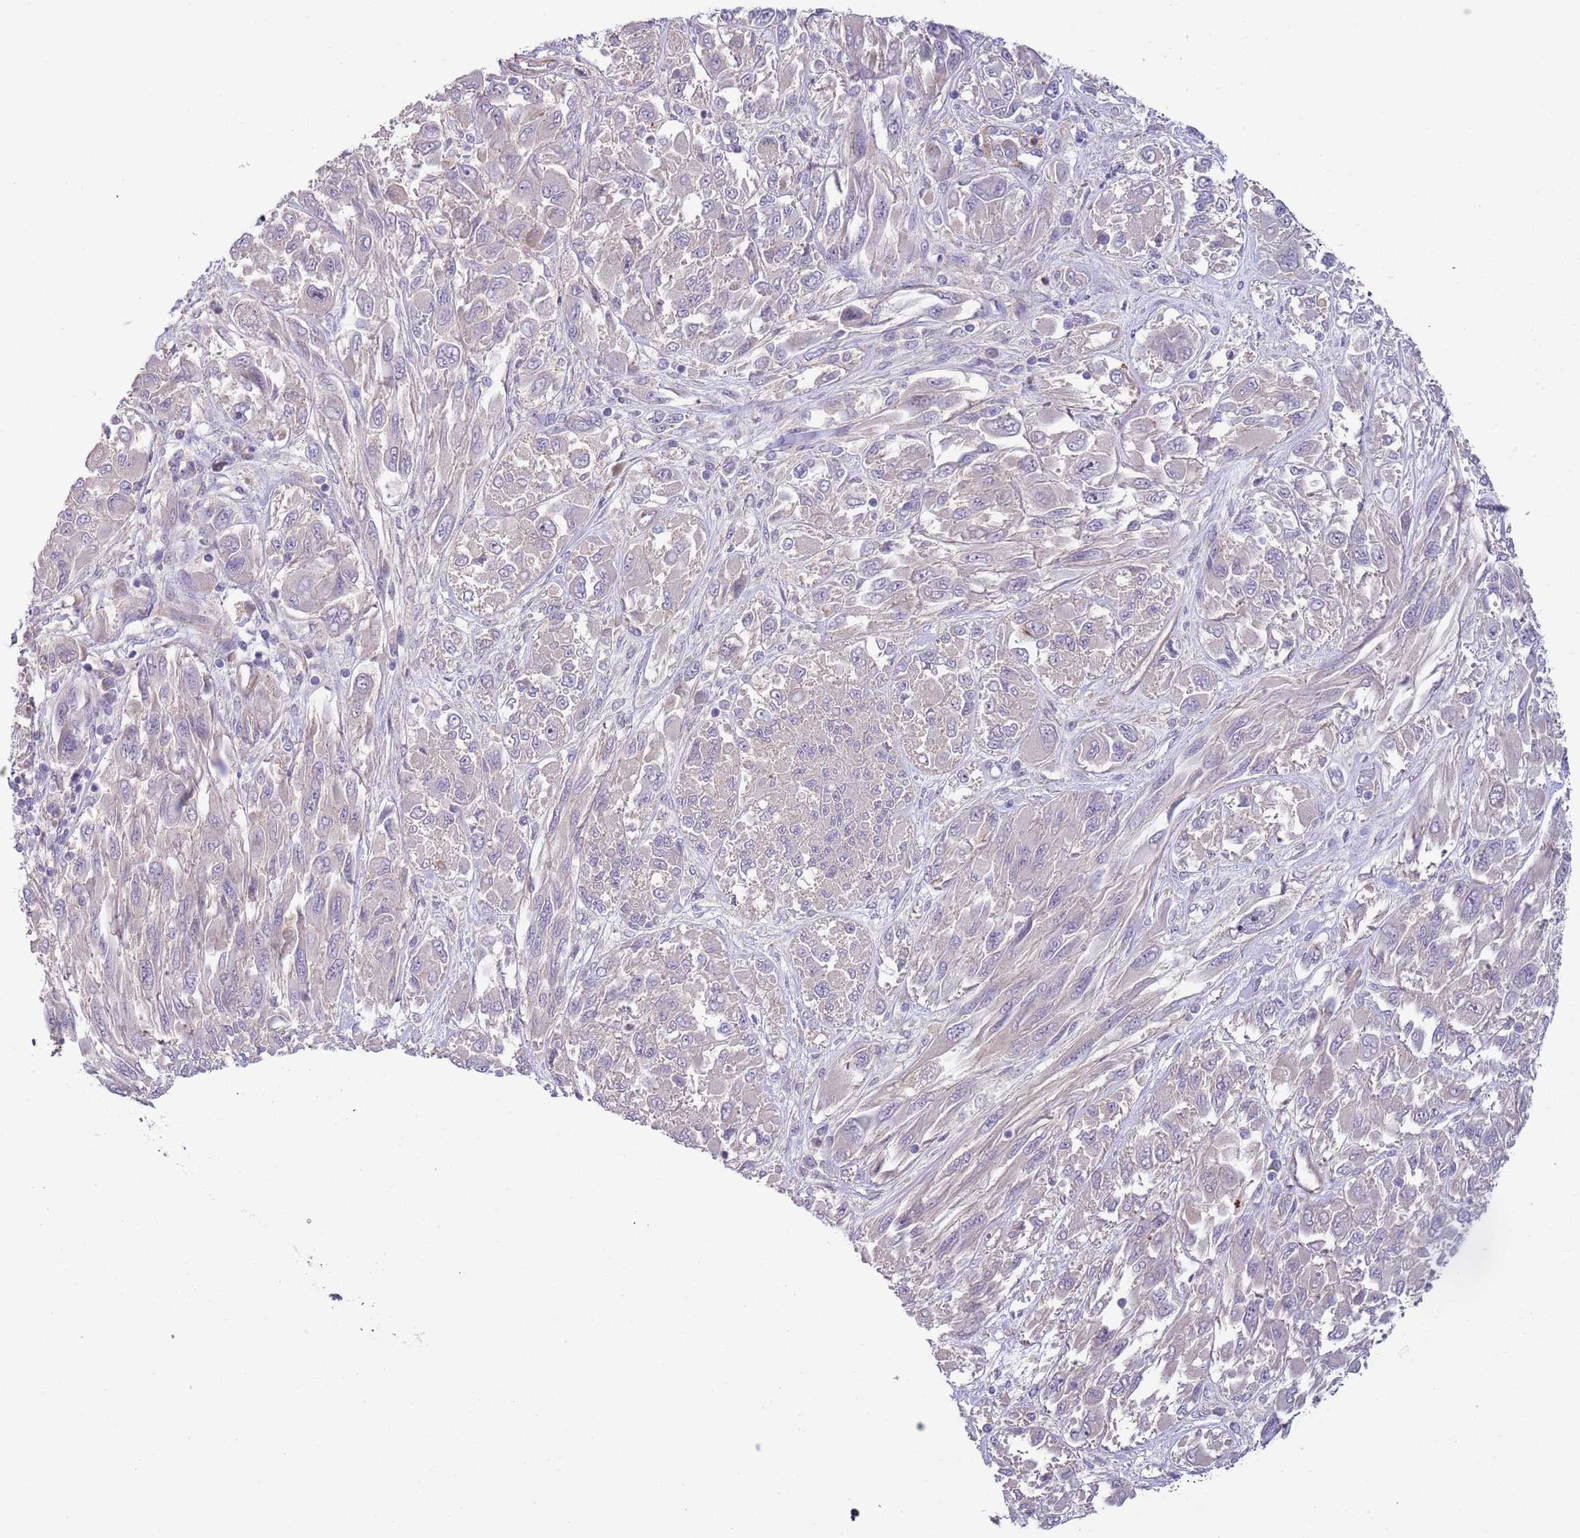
{"staining": {"intensity": "negative", "quantity": "none", "location": "none"}, "tissue": "melanoma", "cell_type": "Tumor cells", "image_type": "cancer", "snomed": [{"axis": "morphology", "description": "Malignant melanoma, NOS"}, {"axis": "topography", "description": "Skin"}], "caption": "Tumor cells are negative for protein expression in human malignant melanoma. (Stains: DAB IHC with hematoxylin counter stain, Microscopy: brightfield microscopy at high magnification).", "gene": "TINAGL1", "patient": {"sex": "female", "age": 91}}